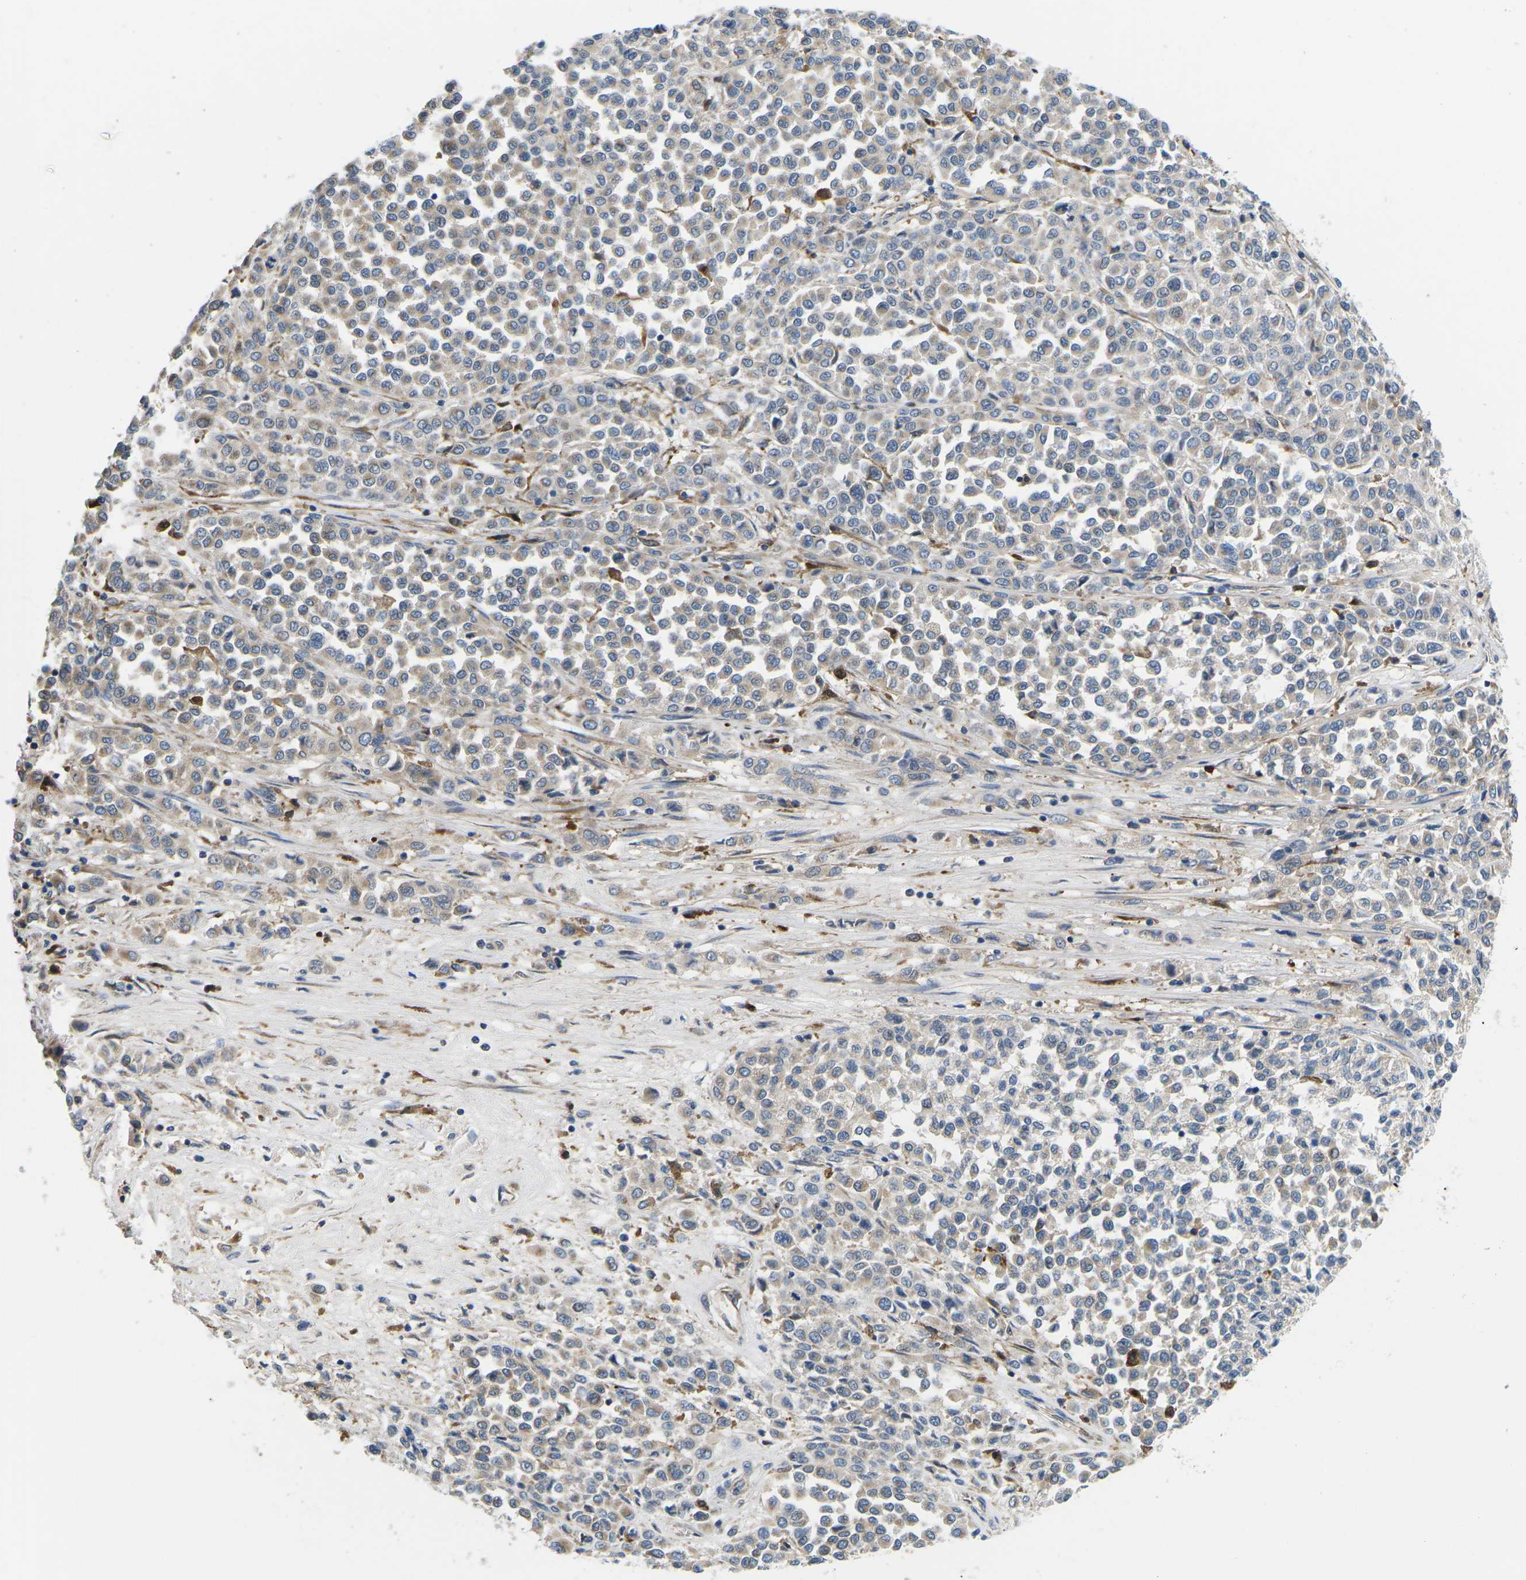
{"staining": {"intensity": "weak", "quantity": "25%-75%", "location": "cytoplasmic/membranous"}, "tissue": "melanoma", "cell_type": "Tumor cells", "image_type": "cancer", "snomed": [{"axis": "morphology", "description": "Malignant melanoma, Metastatic site"}, {"axis": "topography", "description": "Pancreas"}], "caption": "This micrograph shows immunohistochemistry (IHC) staining of melanoma, with low weak cytoplasmic/membranous staining in about 25%-75% of tumor cells.", "gene": "TMEFF2", "patient": {"sex": "female", "age": 30}}